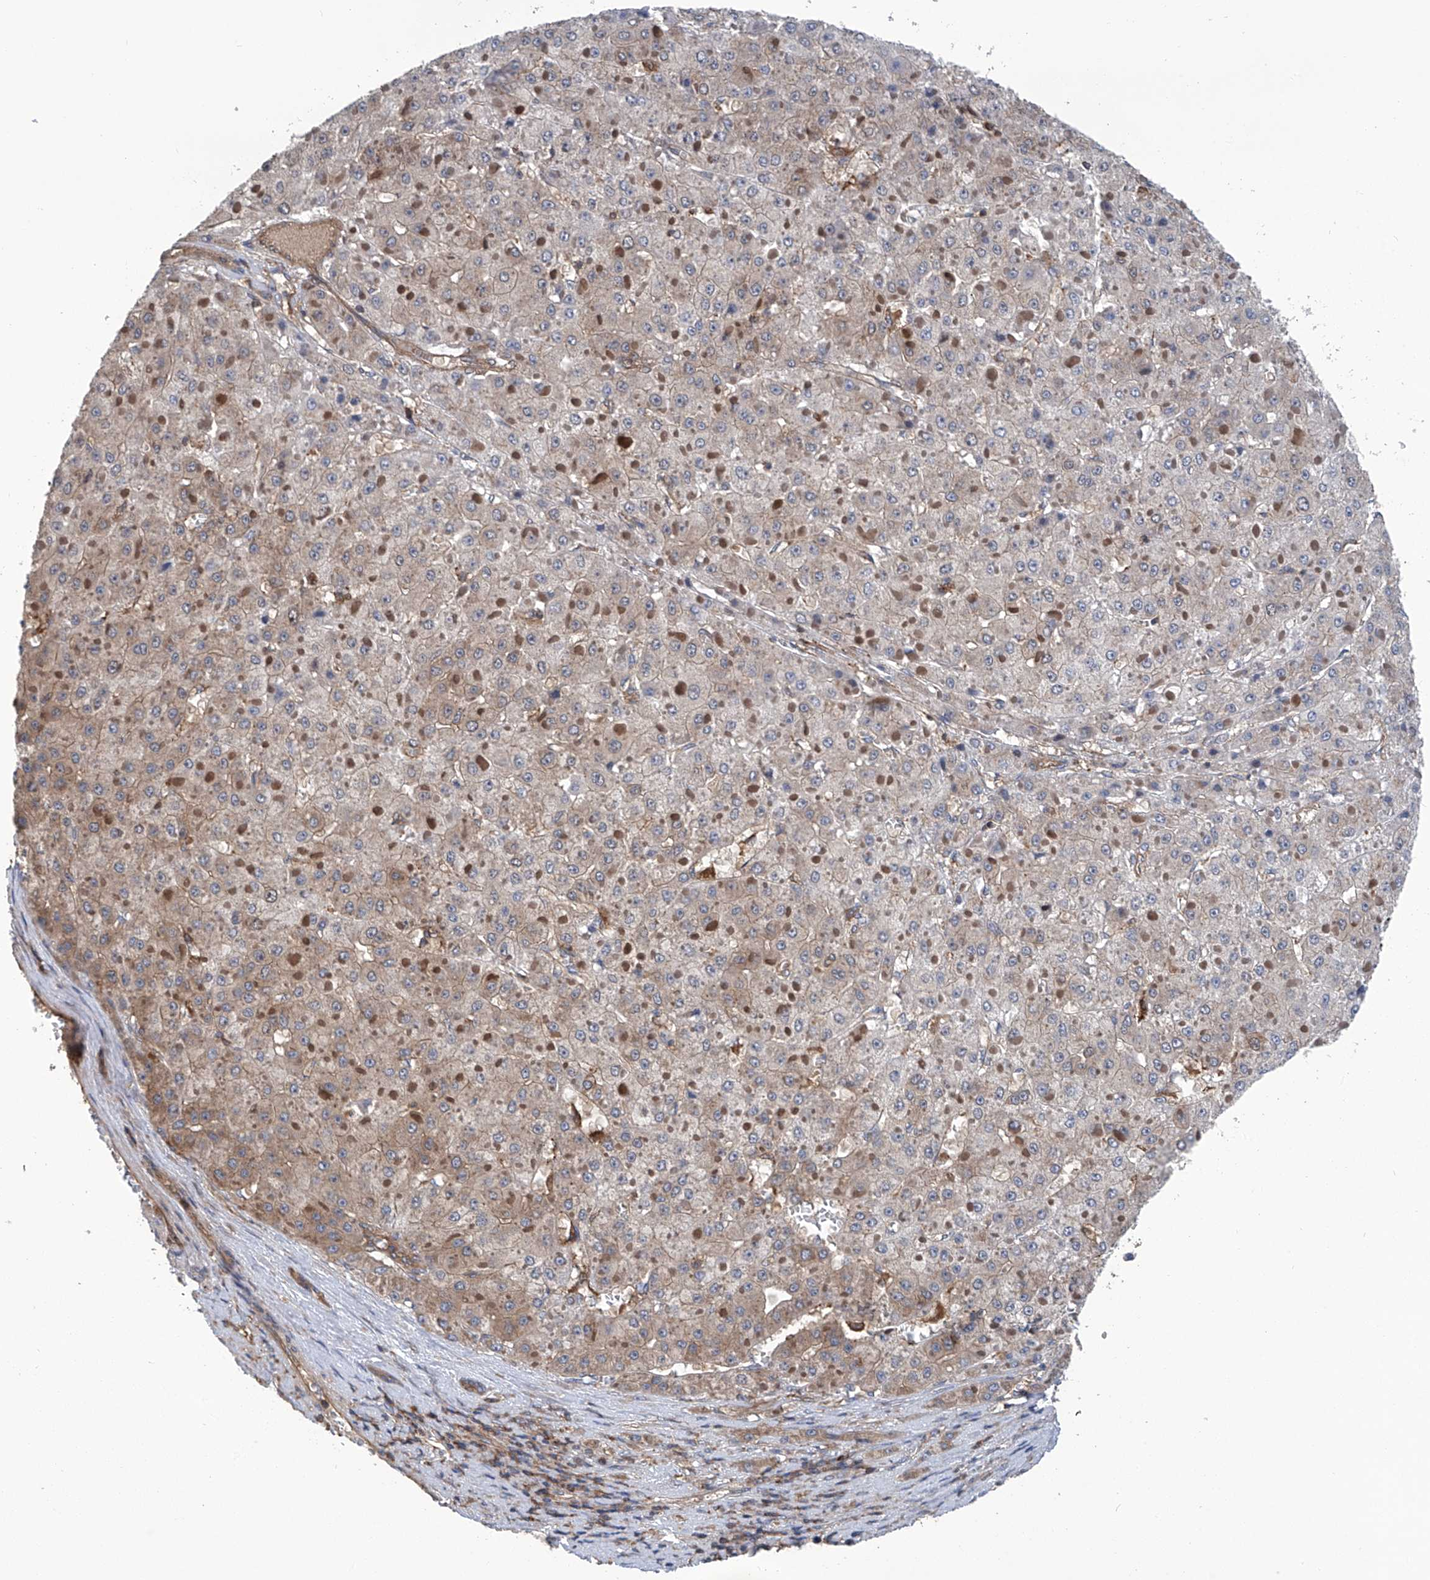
{"staining": {"intensity": "weak", "quantity": ">75%", "location": "cytoplasmic/membranous"}, "tissue": "liver cancer", "cell_type": "Tumor cells", "image_type": "cancer", "snomed": [{"axis": "morphology", "description": "Carcinoma, Hepatocellular, NOS"}, {"axis": "topography", "description": "Liver"}], "caption": "IHC image of neoplastic tissue: hepatocellular carcinoma (liver) stained using IHC exhibits low levels of weak protein expression localized specifically in the cytoplasmic/membranous of tumor cells, appearing as a cytoplasmic/membranous brown color.", "gene": "SMAP1", "patient": {"sex": "female", "age": 73}}